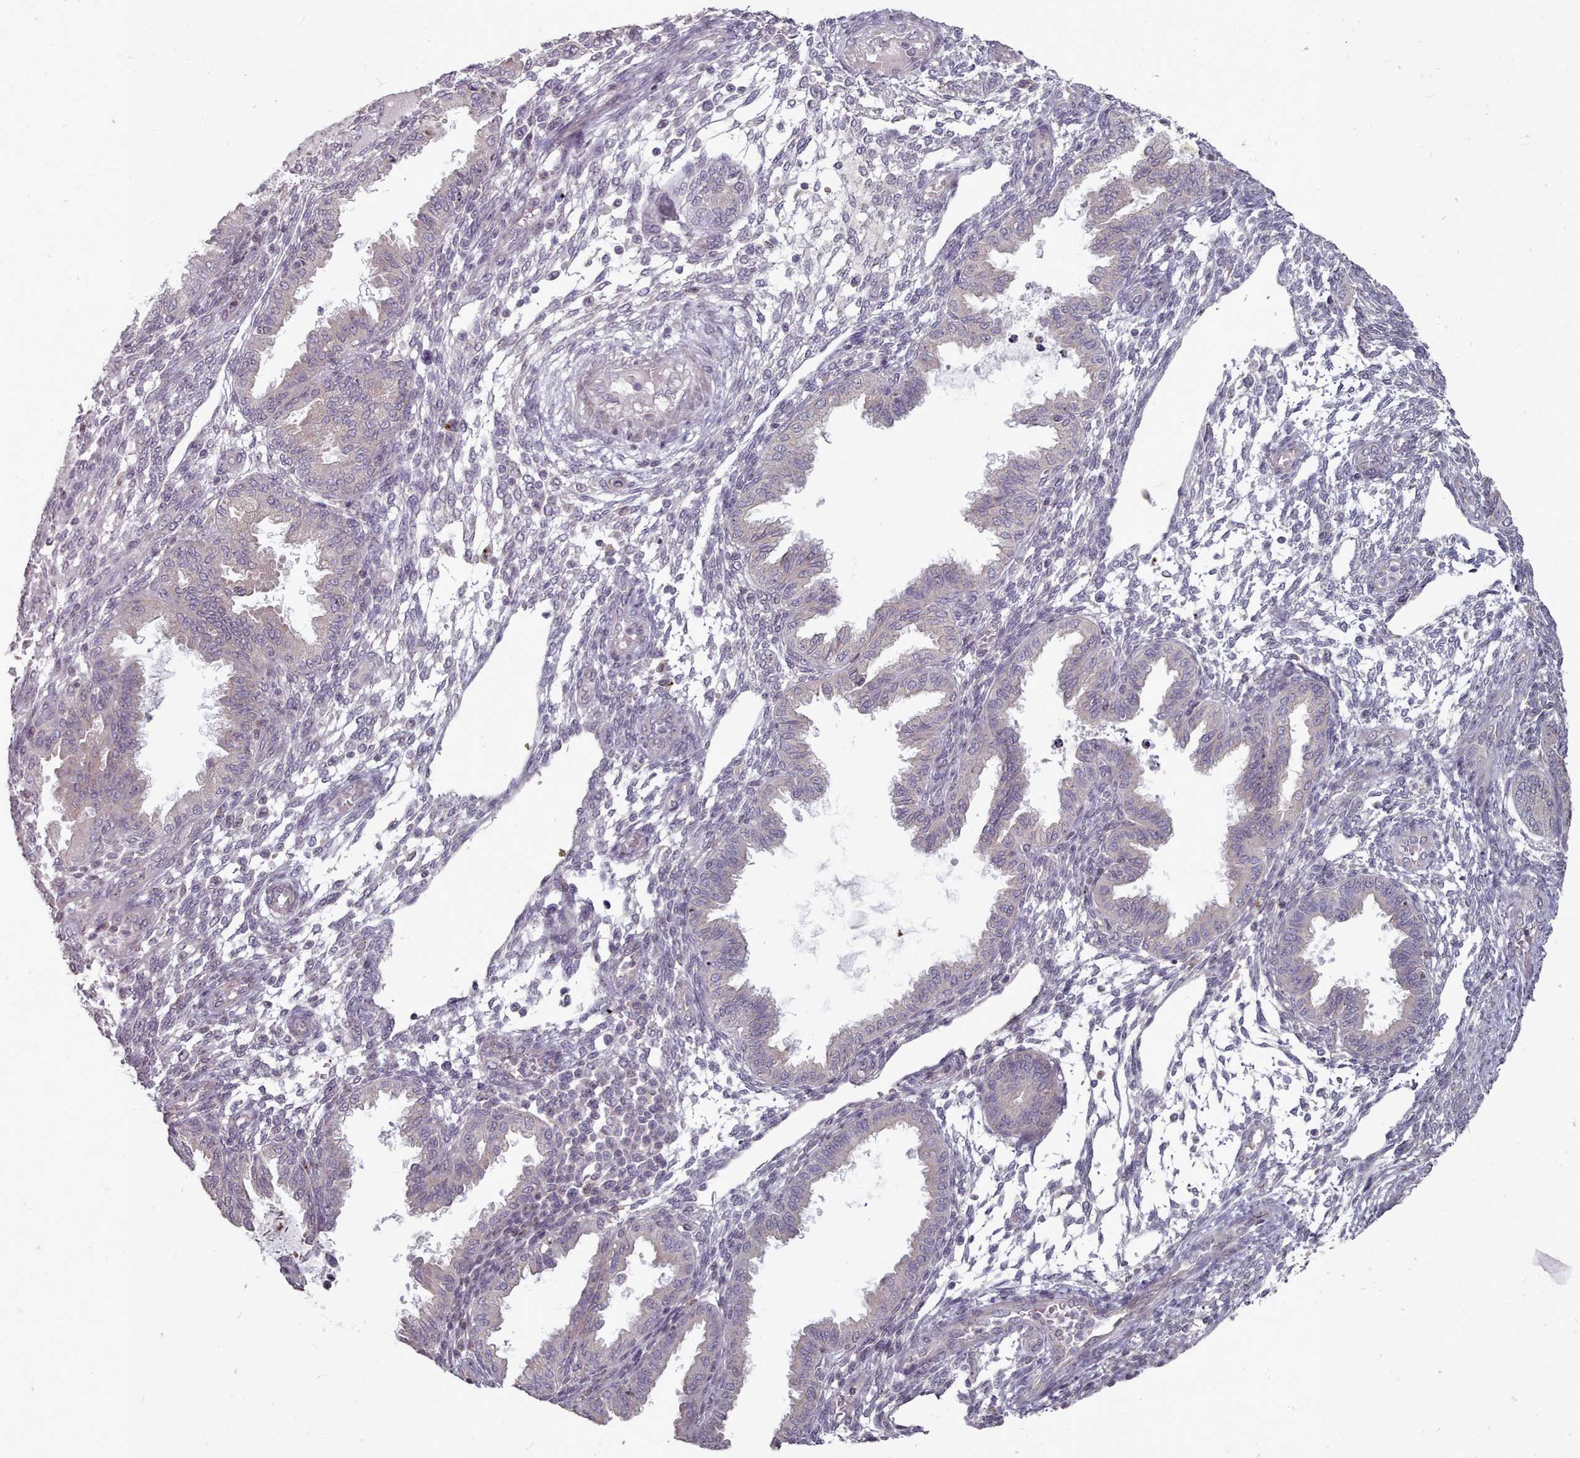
{"staining": {"intensity": "negative", "quantity": "none", "location": "none"}, "tissue": "endometrium", "cell_type": "Cells in endometrial stroma", "image_type": "normal", "snomed": [{"axis": "morphology", "description": "Normal tissue, NOS"}, {"axis": "topography", "description": "Endometrium"}], "caption": "Human endometrium stained for a protein using immunohistochemistry displays no expression in cells in endometrial stroma.", "gene": "ACKR3", "patient": {"sex": "female", "age": 33}}